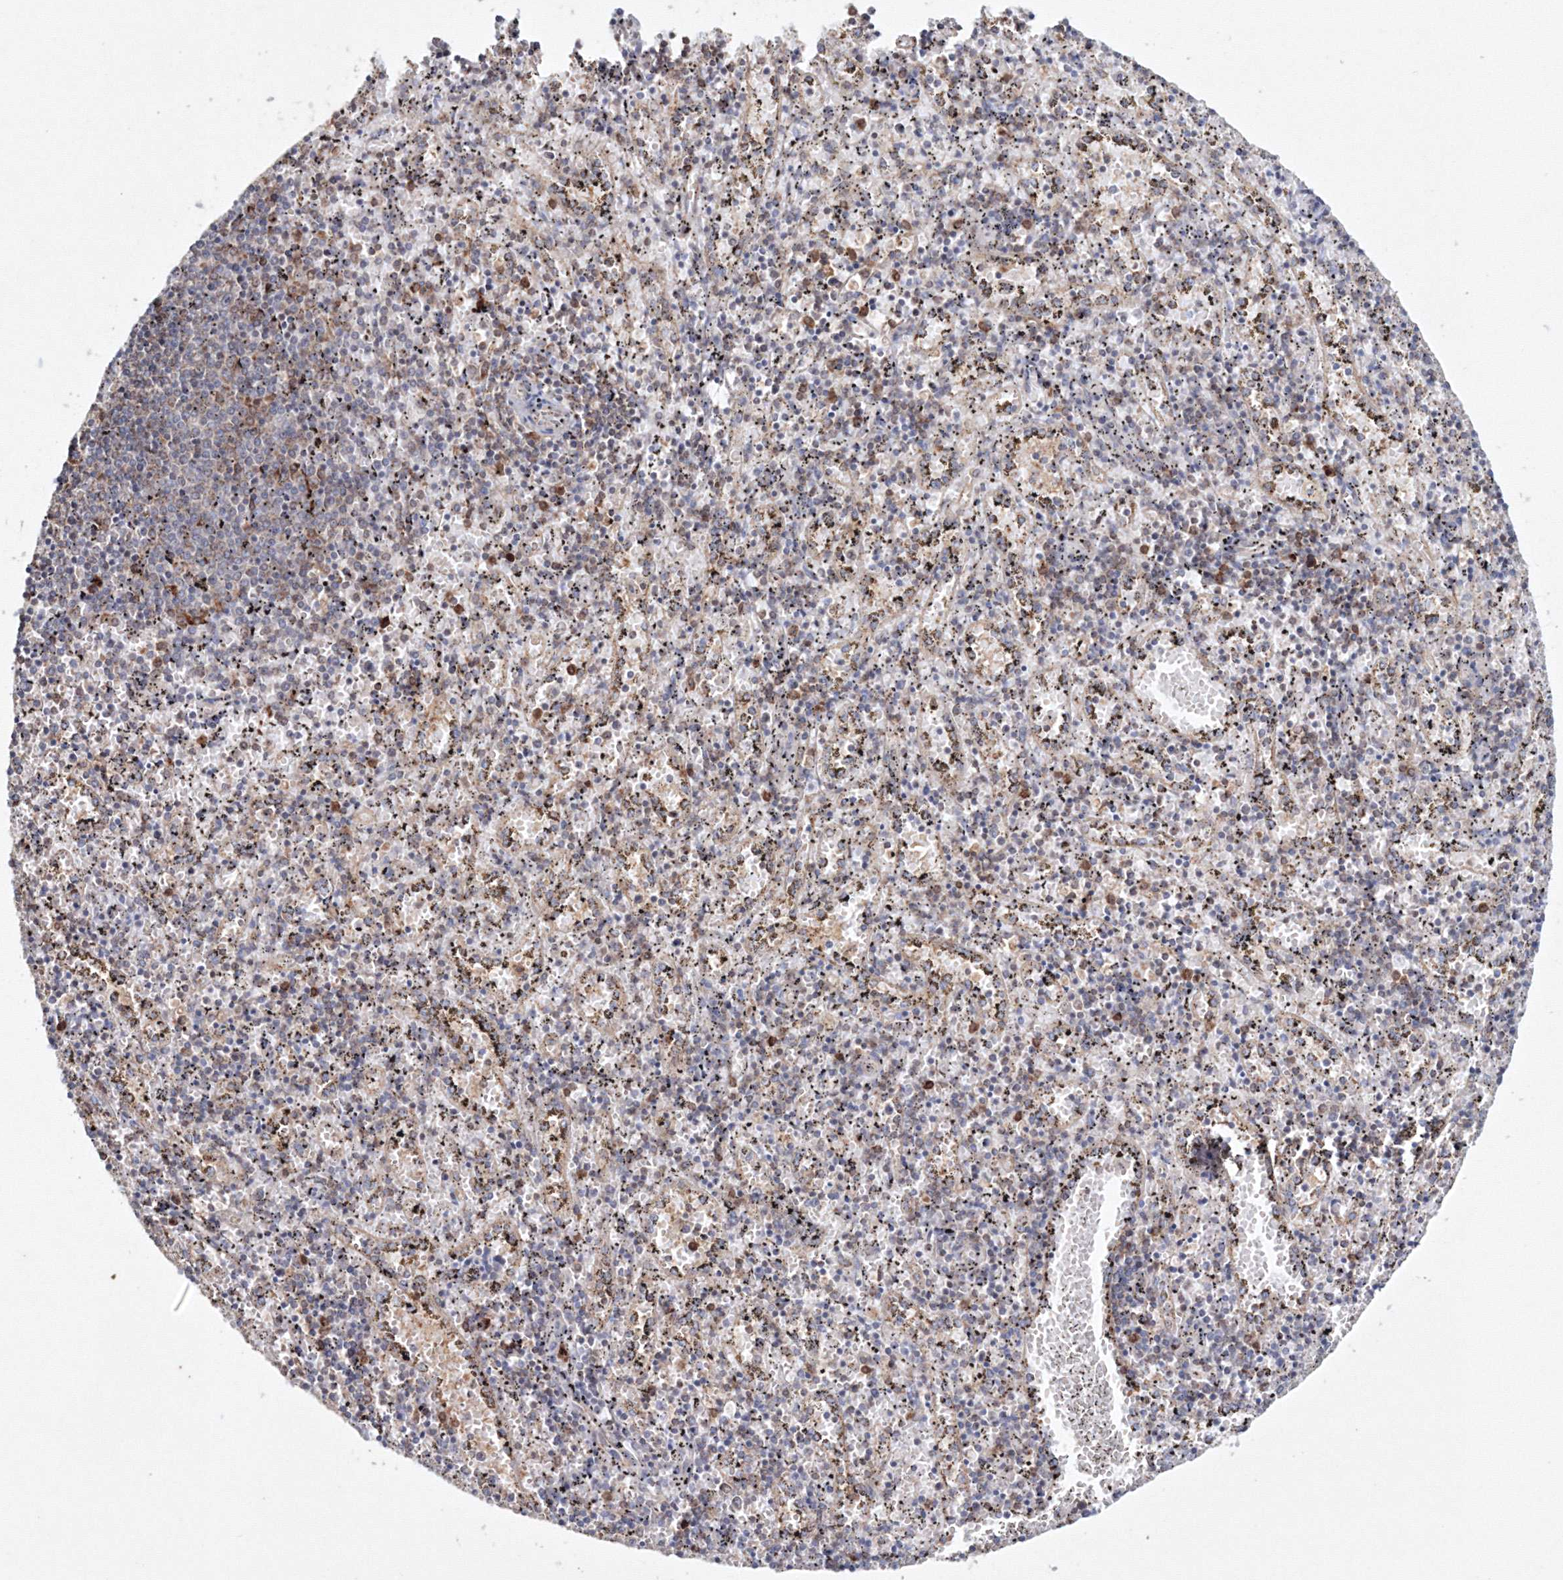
{"staining": {"intensity": "moderate", "quantity": "25%-75%", "location": "cytoplasmic/membranous,nuclear"}, "tissue": "spleen", "cell_type": "Cells in red pulp", "image_type": "normal", "snomed": [{"axis": "morphology", "description": "Normal tissue, NOS"}, {"axis": "topography", "description": "Spleen"}], "caption": "Immunohistochemistry photomicrograph of normal spleen stained for a protein (brown), which exhibits medium levels of moderate cytoplasmic/membranous,nuclear staining in approximately 25%-75% of cells in red pulp.", "gene": "ARCN1", "patient": {"sex": "male", "age": 11}}